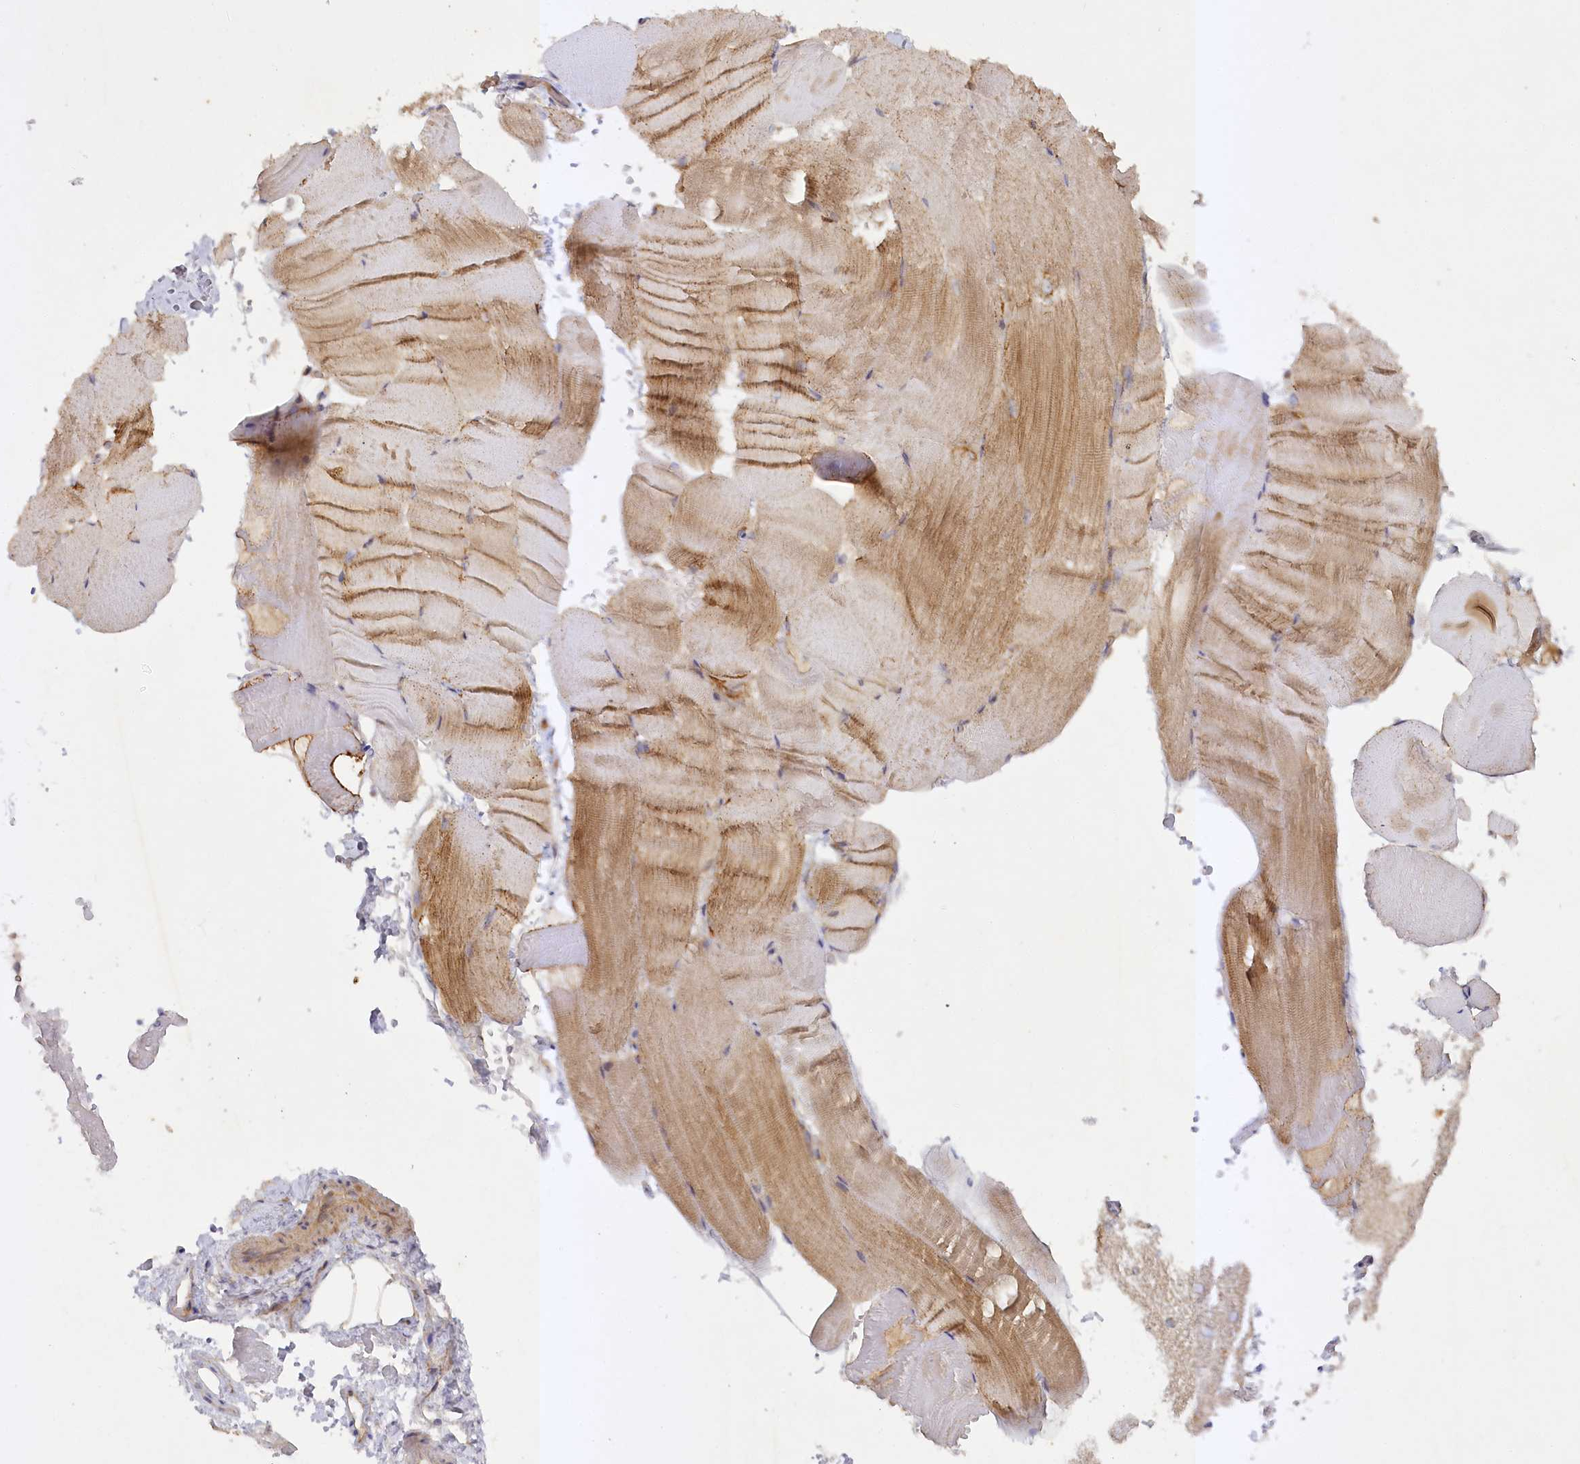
{"staining": {"intensity": "moderate", "quantity": "25%-75%", "location": "cytoplasmic/membranous"}, "tissue": "skeletal muscle", "cell_type": "Myocytes", "image_type": "normal", "snomed": [{"axis": "morphology", "description": "Normal tissue, NOS"}, {"axis": "topography", "description": "Skeletal muscle"}, {"axis": "topography", "description": "Parathyroid gland"}], "caption": "Moderate cytoplasmic/membranous expression for a protein is appreciated in approximately 25%-75% of myocytes of normal skeletal muscle using immunohistochemistry.", "gene": "TRAF3IP1", "patient": {"sex": "female", "age": 37}}